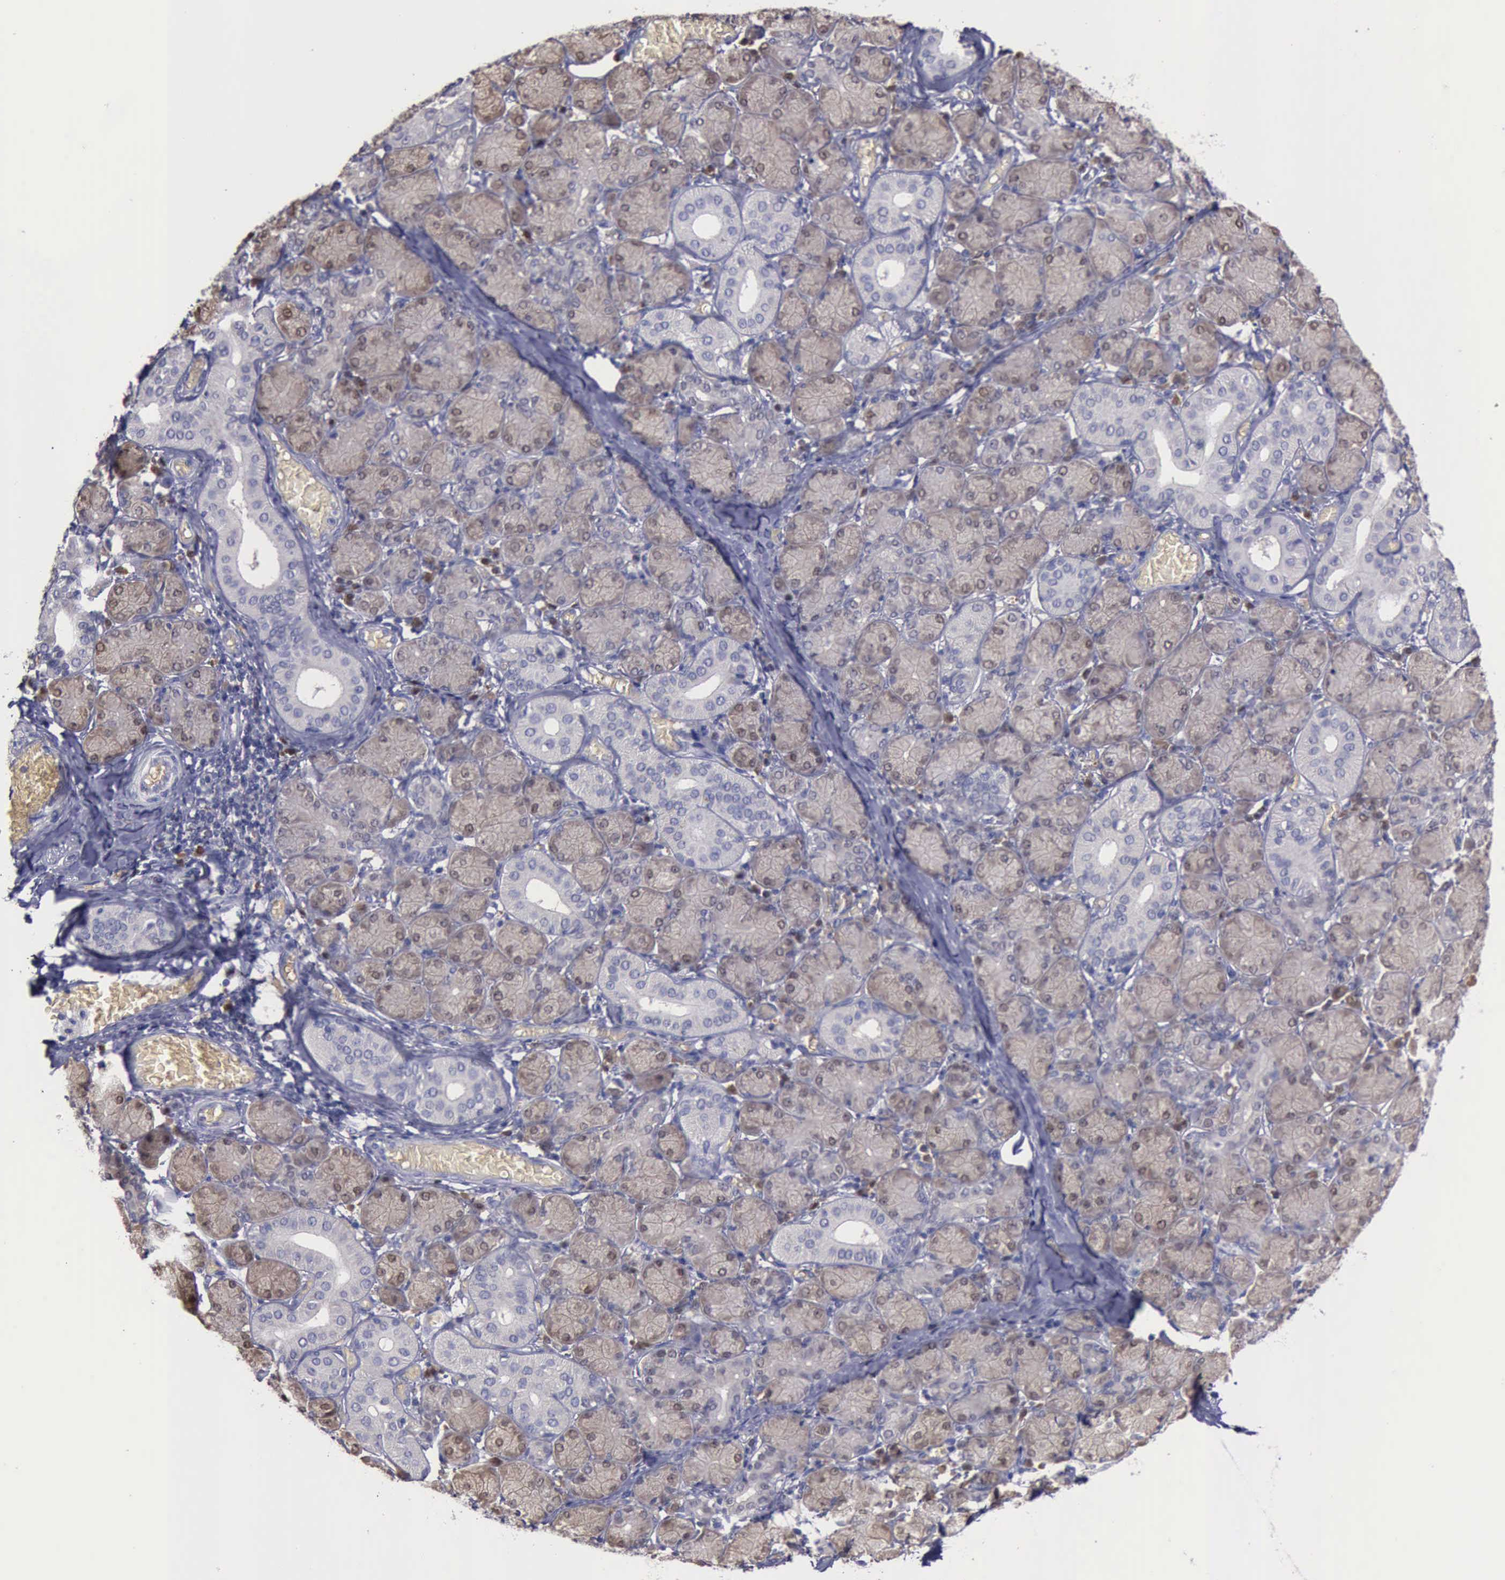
{"staining": {"intensity": "weak", "quantity": "25%-75%", "location": "cytoplasmic/membranous,nuclear"}, "tissue": "salivary gland", "cell_type": "Glandular cells", "image_type": "normal", "snomed": [{"axis": "morphology", "description": "Normal tissue, NOS"}, {"axis": "topography", "description": "Salivary gland"}], "caption": "A high-resolution image shows IHC staining of unremarkable salivary gland, which shows weak cytoplasmic/membranous,nuclear staining in about 25%-75% of glandular cells.", "gene": "CEP128", "patient": {"sex": "female", "age": 24}}